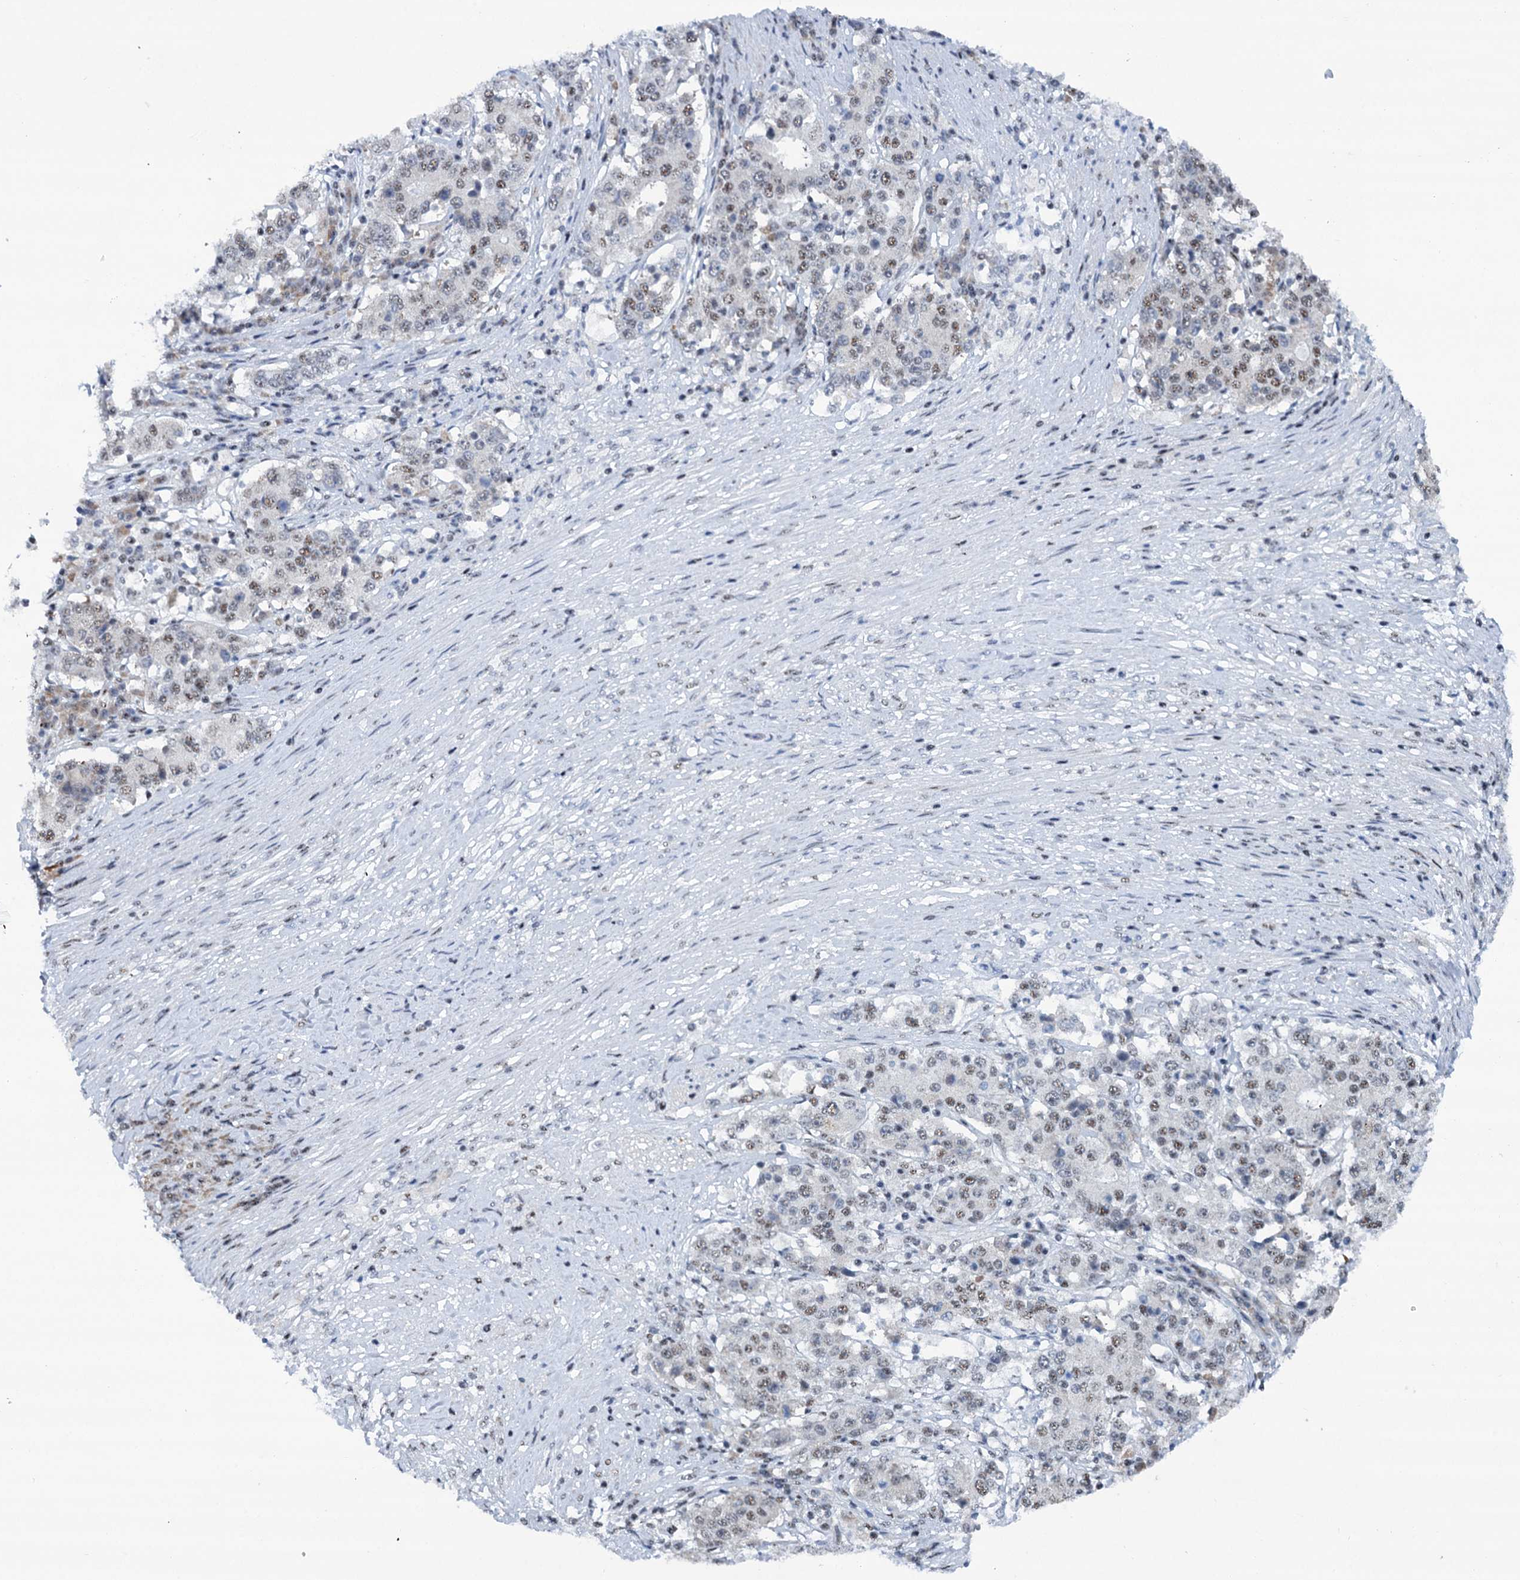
{"staining": {"intensity": "moderate", "quantity": "25%-75%", "location": "nuclear"}, "tissue": "stomach cancer", "cell_type": "Tumor cells", "image_type": "cancer", "snomed": [{"axis": "morphology", "description": "Adenocarcinoma, NOS"}, {"axis": "topography", "description": "Stomach"}], "caption": "Moderate nuclear positivity for a protein is seen in about 25%-75% of tumor cells of stomach adenocarcinoma using immunohistochemistry (IHC).", "gene": "SREK1", "patient": {"sex": "male", "age": 59}}